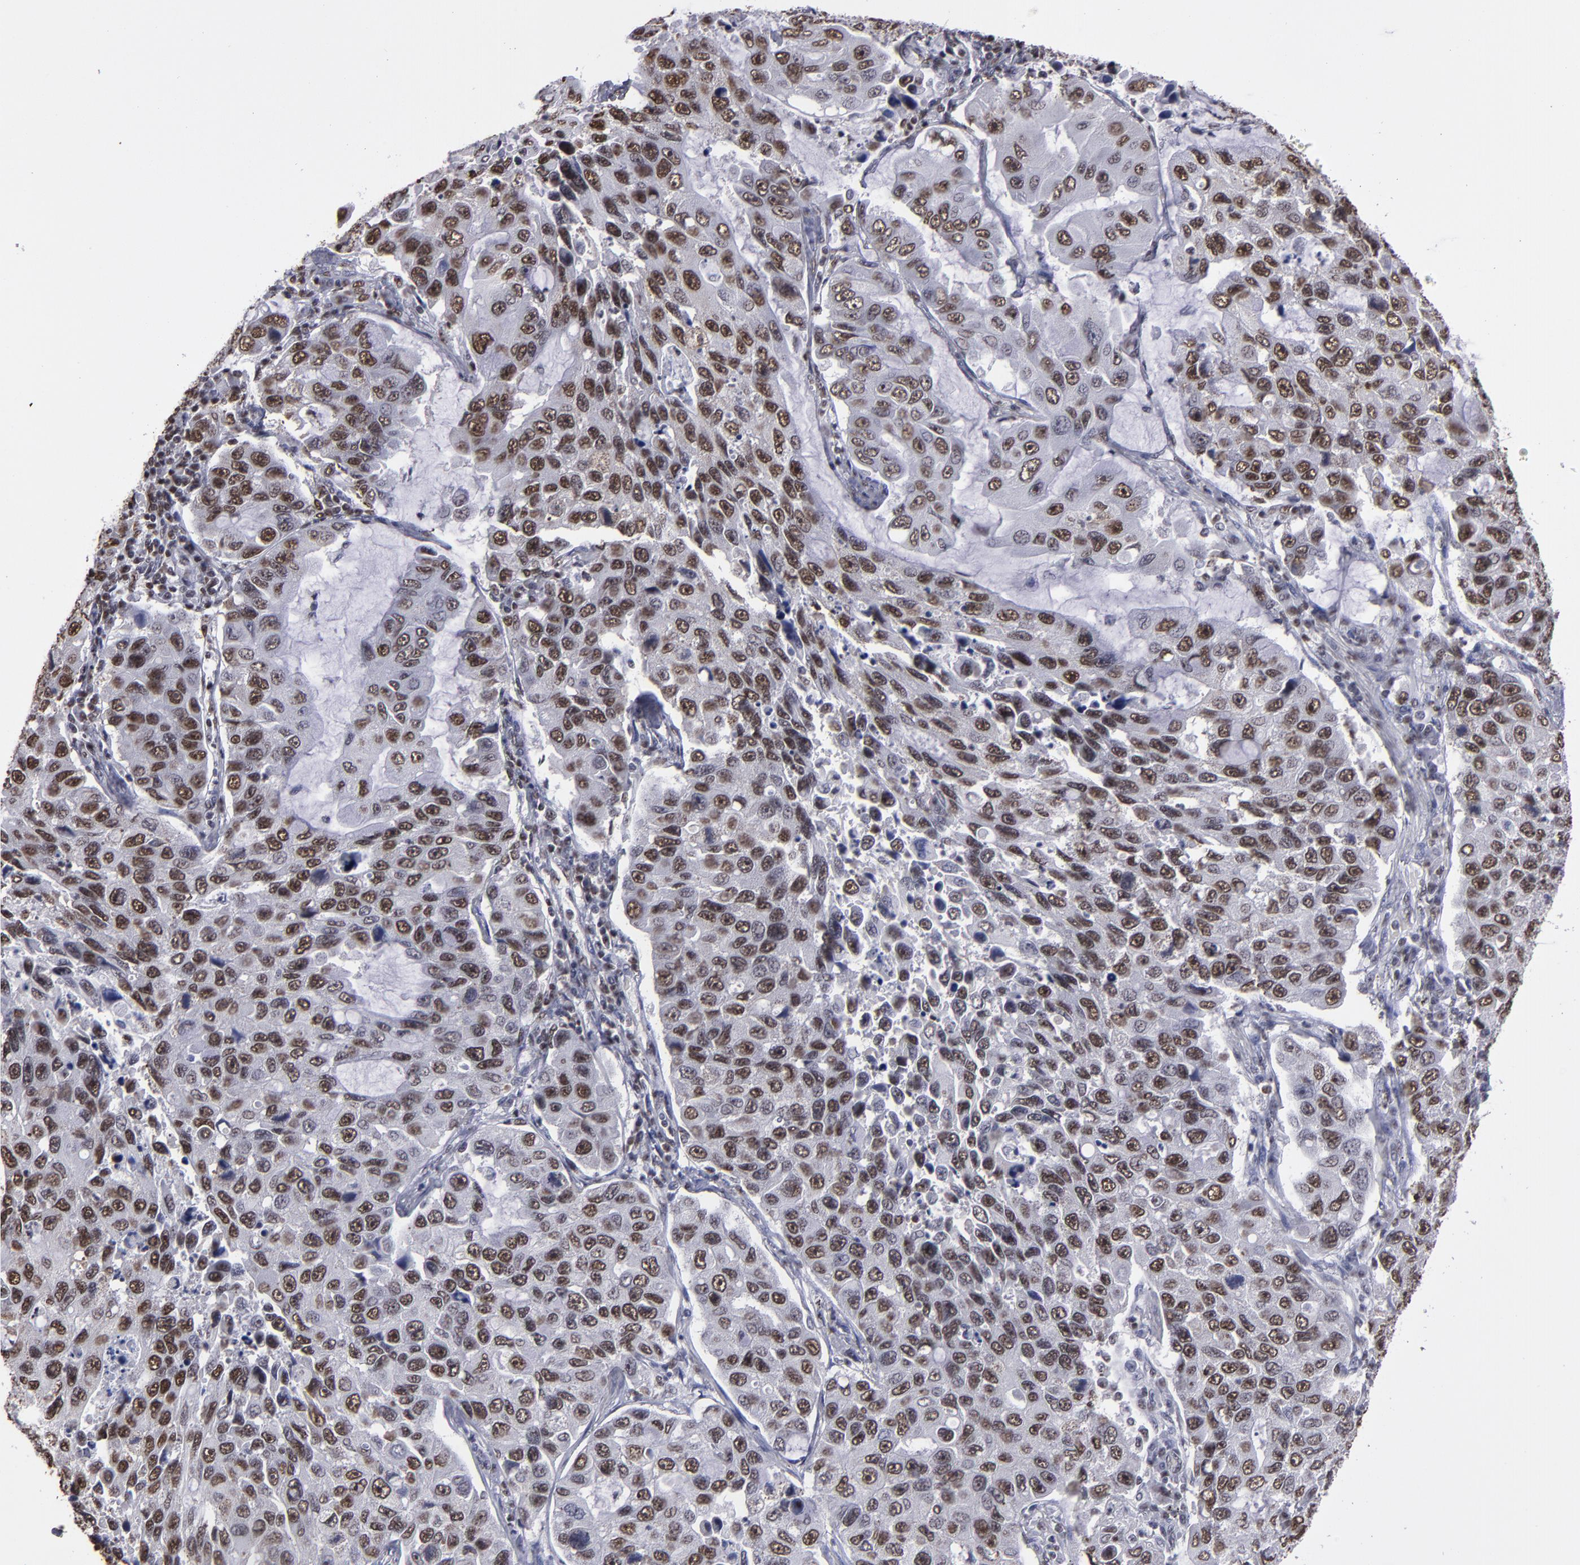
{"staining": {"intensity": "moderate", "quantity": "25%-75%", "location": "nuclear"}, "tissue": "lung cancer", "cell_type": "Tumor cells", "image_type": "cancer", "snomed": [{"axis": "morphology", "description": "Adenocarcinoma, NOS"}, {"axis": "topography", "description": "Lung"}], "caption": "Lung cancer tissue exhibits moderate nuclear positivity in approximately 25%-75% of tumor cells, visualized by immunohistochemistry.", "gene": "HNRNPA2B1", "patient": {"sex": "male", "age": 64}}